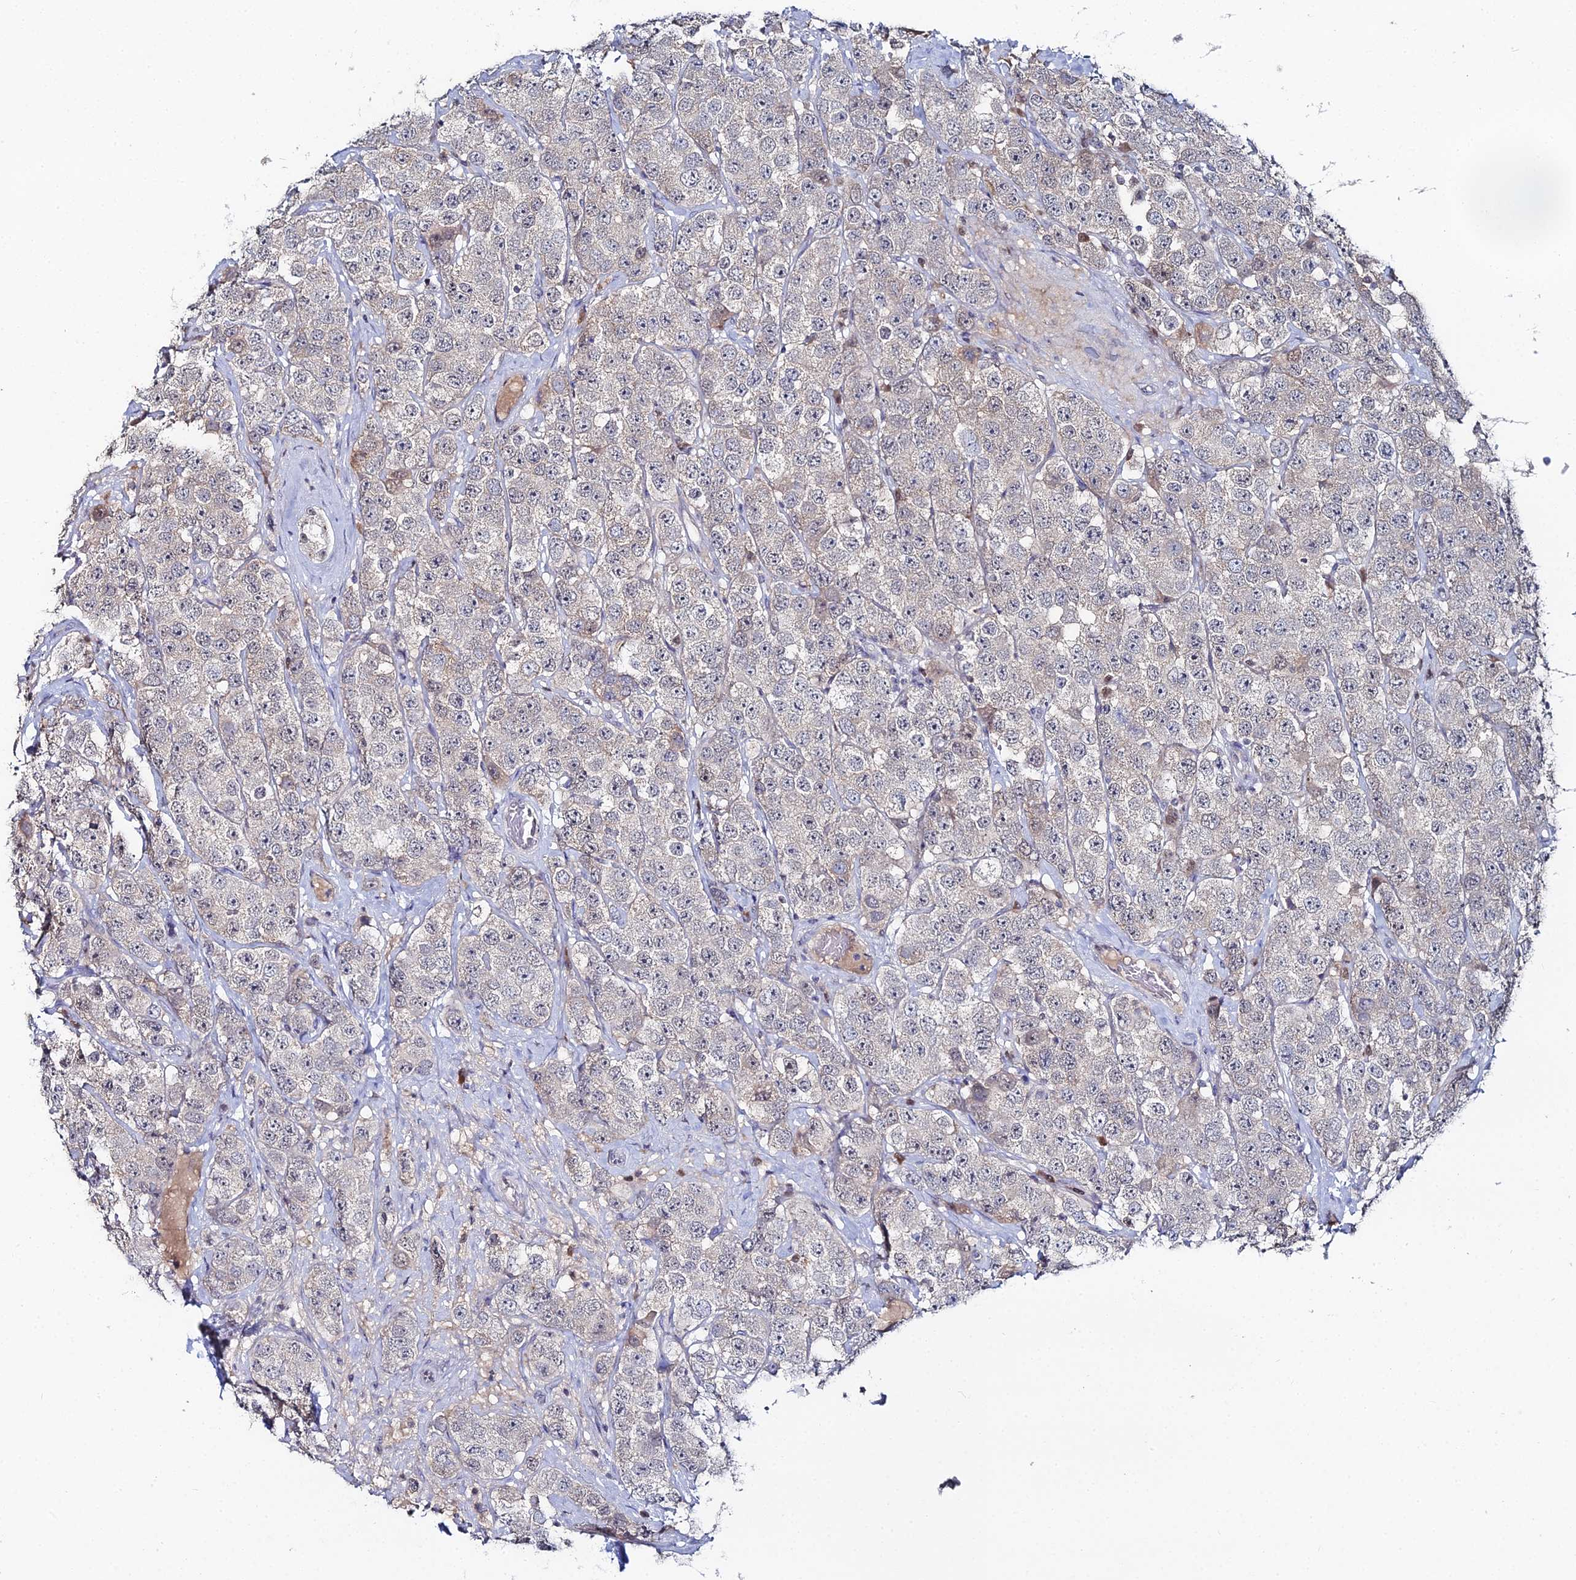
{"staining": {"intensity": "negative", "quantity": "none", "location": "none"}, "tissue": "testis cancer", "cell_type": "Tumor cells", "image_type": "cancer", "snomed": [{"axis": "morphology", "description": "Seminoma, NOS"}, {"axis": "topography", "description": "Testis"}], "caption": "An immunohistochemistry (IHC) photomicrograph of testis cancer (seminoma) is shown. There is no staining in tumor cells of testis cancer (seminoma). (Stains: DAB (3,3'-diaminobenzidine) IHC with hematoxylin counter stain, Microscopy: brightfield microscopy at high magnification).", "gene": "THAP4", "patient": {"sex": "male", "age": 28}}